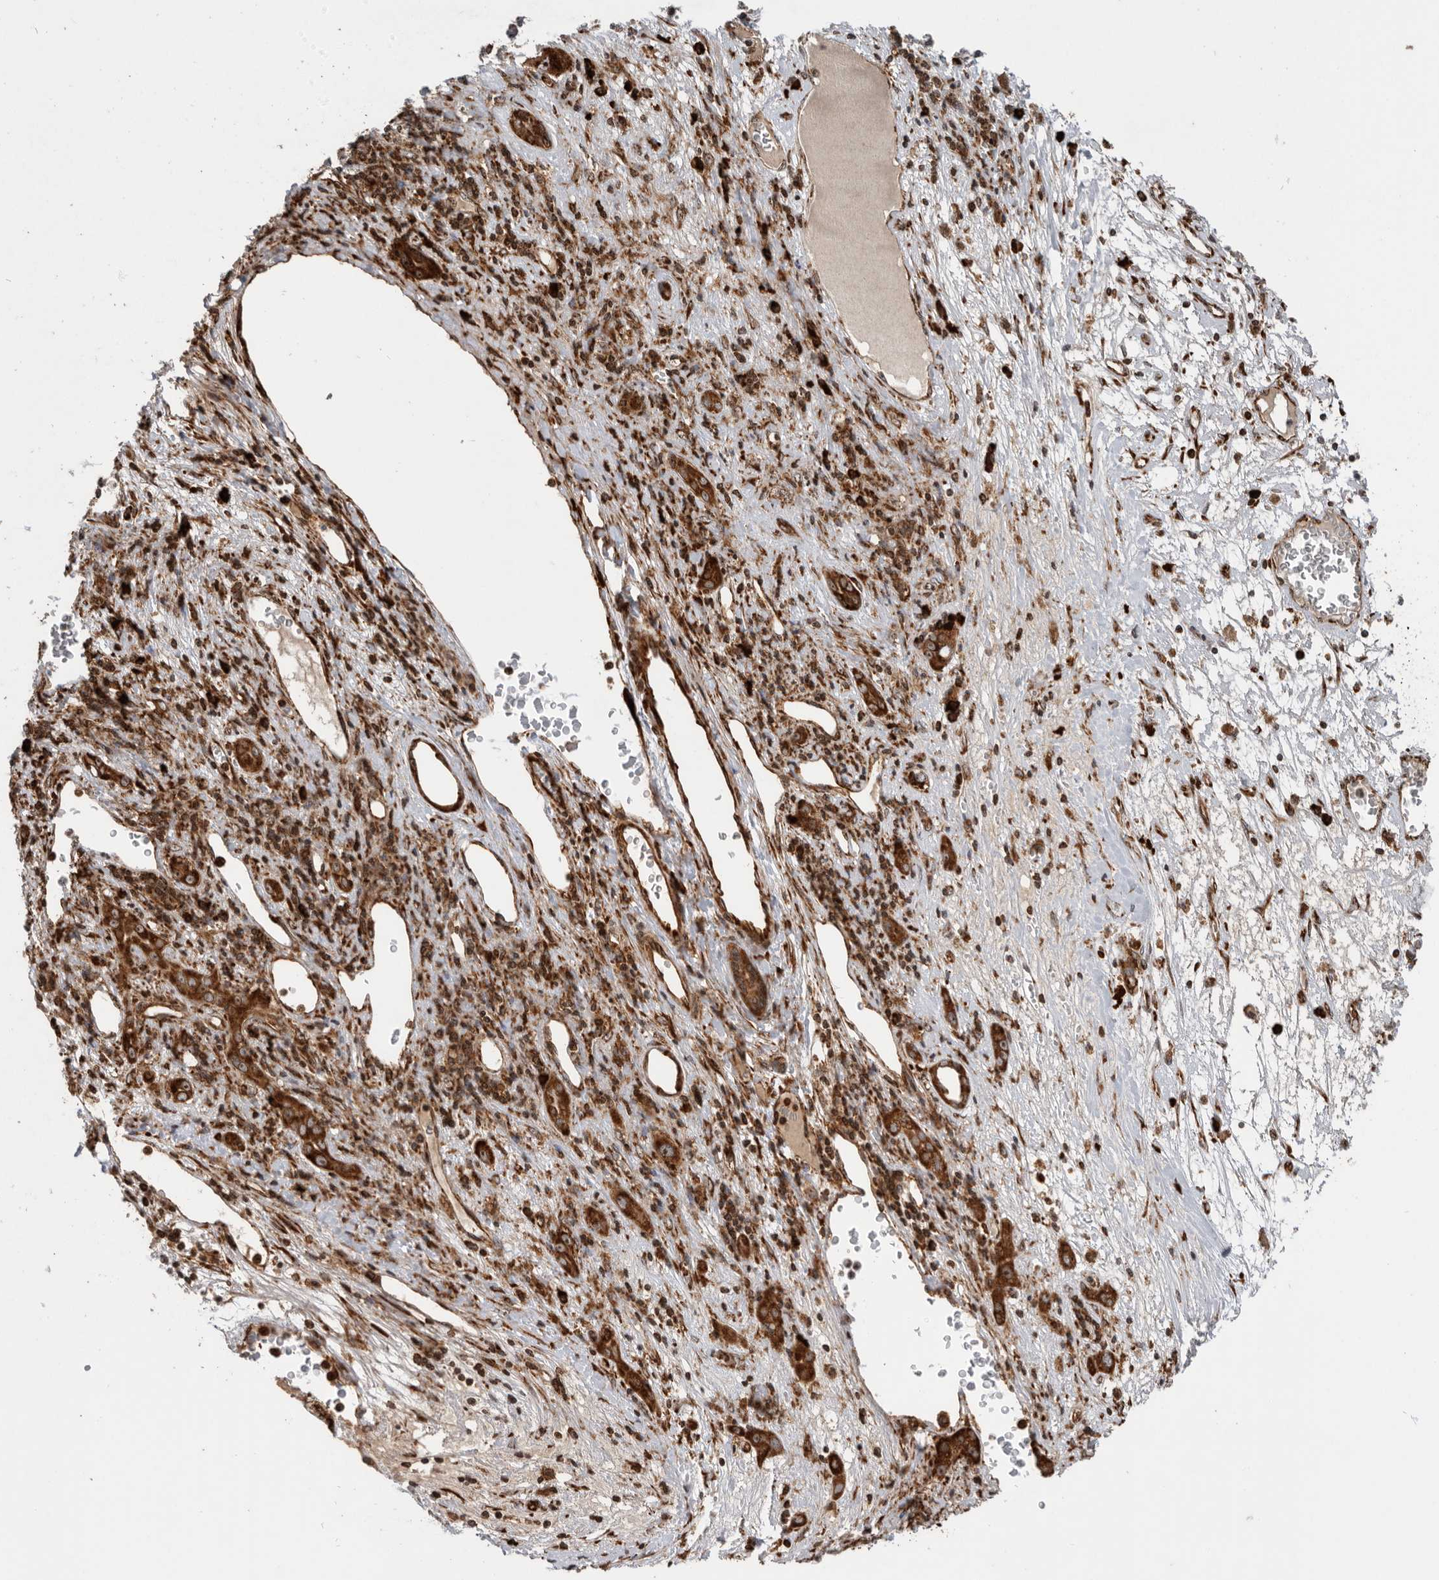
{"staining": {"intensity": "strong", "quantity": ">75%", "location": "cytoplasmic/membranous,nuclear"}, "tissue": "liver cancer", "cell_type": "Tumor cells", "image_type": "cancer", "snomed": [{"axis": "morphology", "description": "Carcinoma, Hepatocellular, NOS"}, {"axis": "topography", "description": "Liver"}], "caption": "An IHC photomicrograph of tumor tissue is shown. Protein staining in brown shows strong cytoplasmic/membranous and nuclear positivity in liver cancer (hepatocellular carcinoma) within tumor cells.", "gene": "FZD3", "patient": {"sex": "female", "age": 73}}